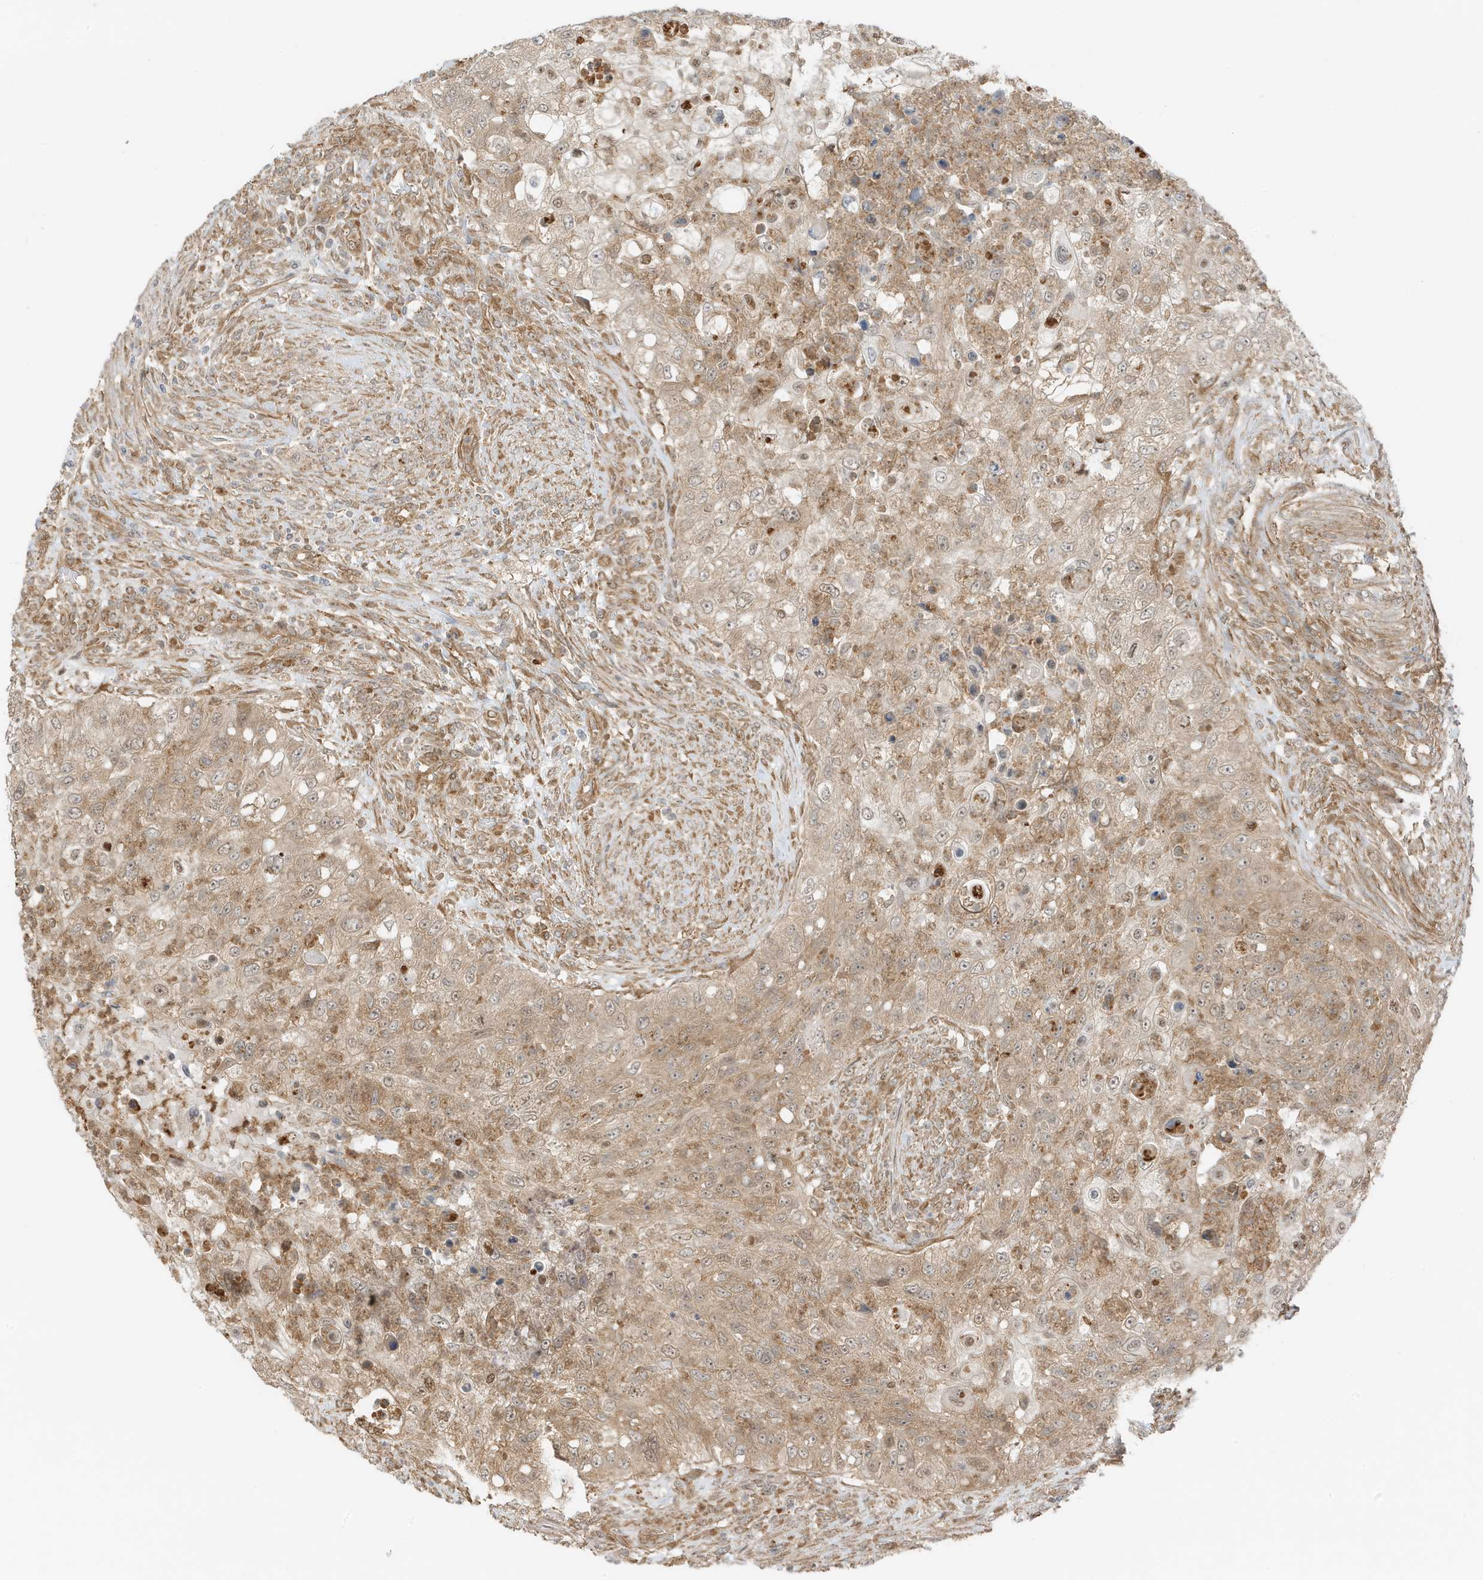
{"staining": {"intensity": "moderate", "quantity": "25%-75%", "location": "cytoplasmic/membranous"}, "tissue": "urothelial cancer", "cell_type": "Tumor cells", "image_type": "cancer", "snomed": [{"axis": "morphology", "description": "Urothelial carcinoma, High grade"}, {"axis": "topography", "description": "Urinary bladder"}], "caption": "An image of urothelial cancer stained for a protein exhibits moderate cytoplasmic/membranous brown staining in tumor cells.", "gene": "UBAP2L", "patient": {"sex": "female", "age": 60}}